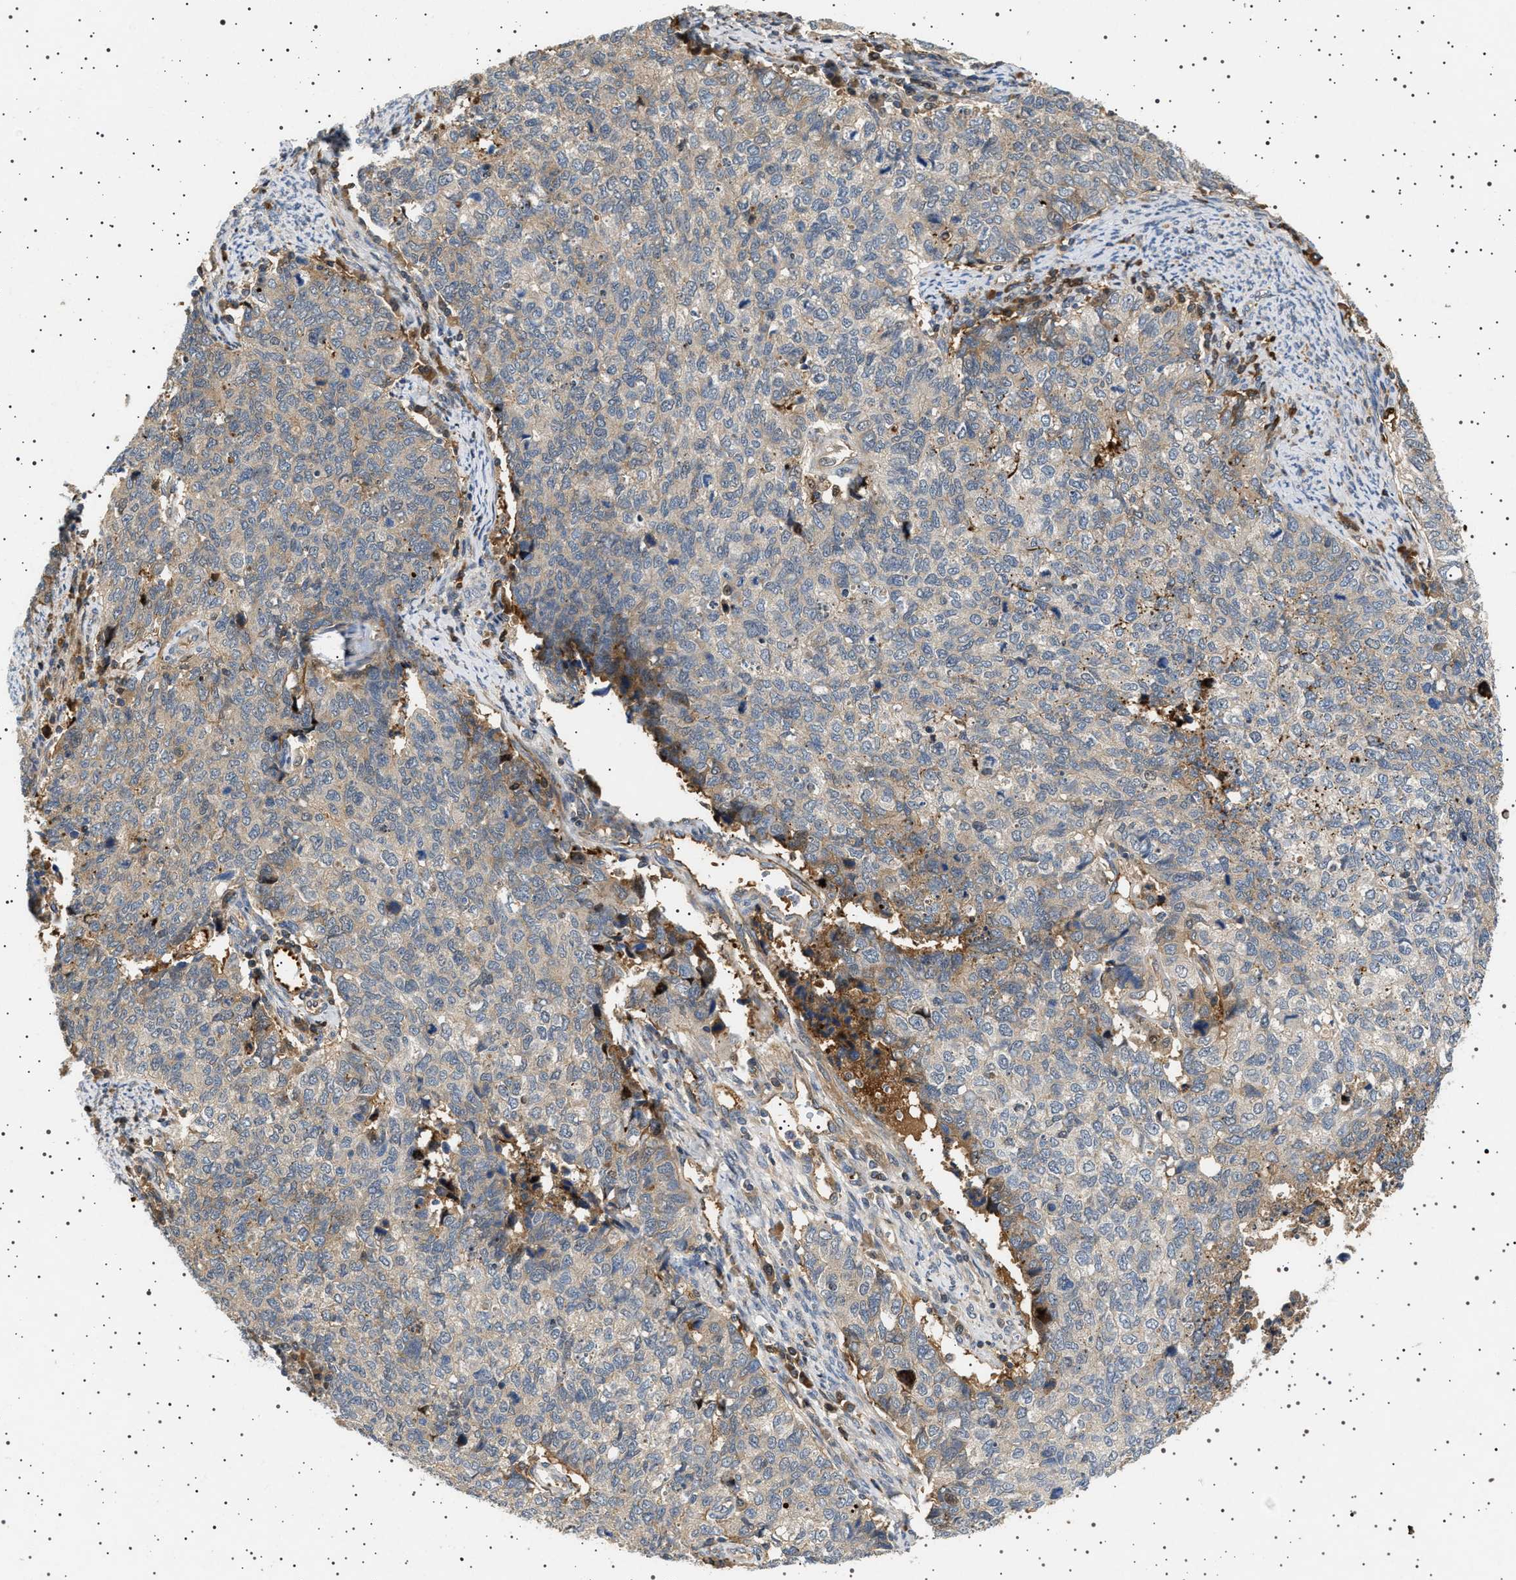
{"staining": {"intensity": "weak", "quantity": "<25%", "location": "cytoplasmic/membranous"}, "tissue": "cervical cancer", "cell_type": "Tumor cells", "image_type": "cancer", "snomed": [{"axis": "morphology", "description": "Squamous cell carcinoma, NOS"}, {"axis": "topography", "description": "Cervix"}], "caption": "A photomicrograph of human cervical cancer (squamous cell carcinoma) is negative for staining in tumor cells.", "gene": "FICD", "patient": {"sex": "female", "age": 63}}